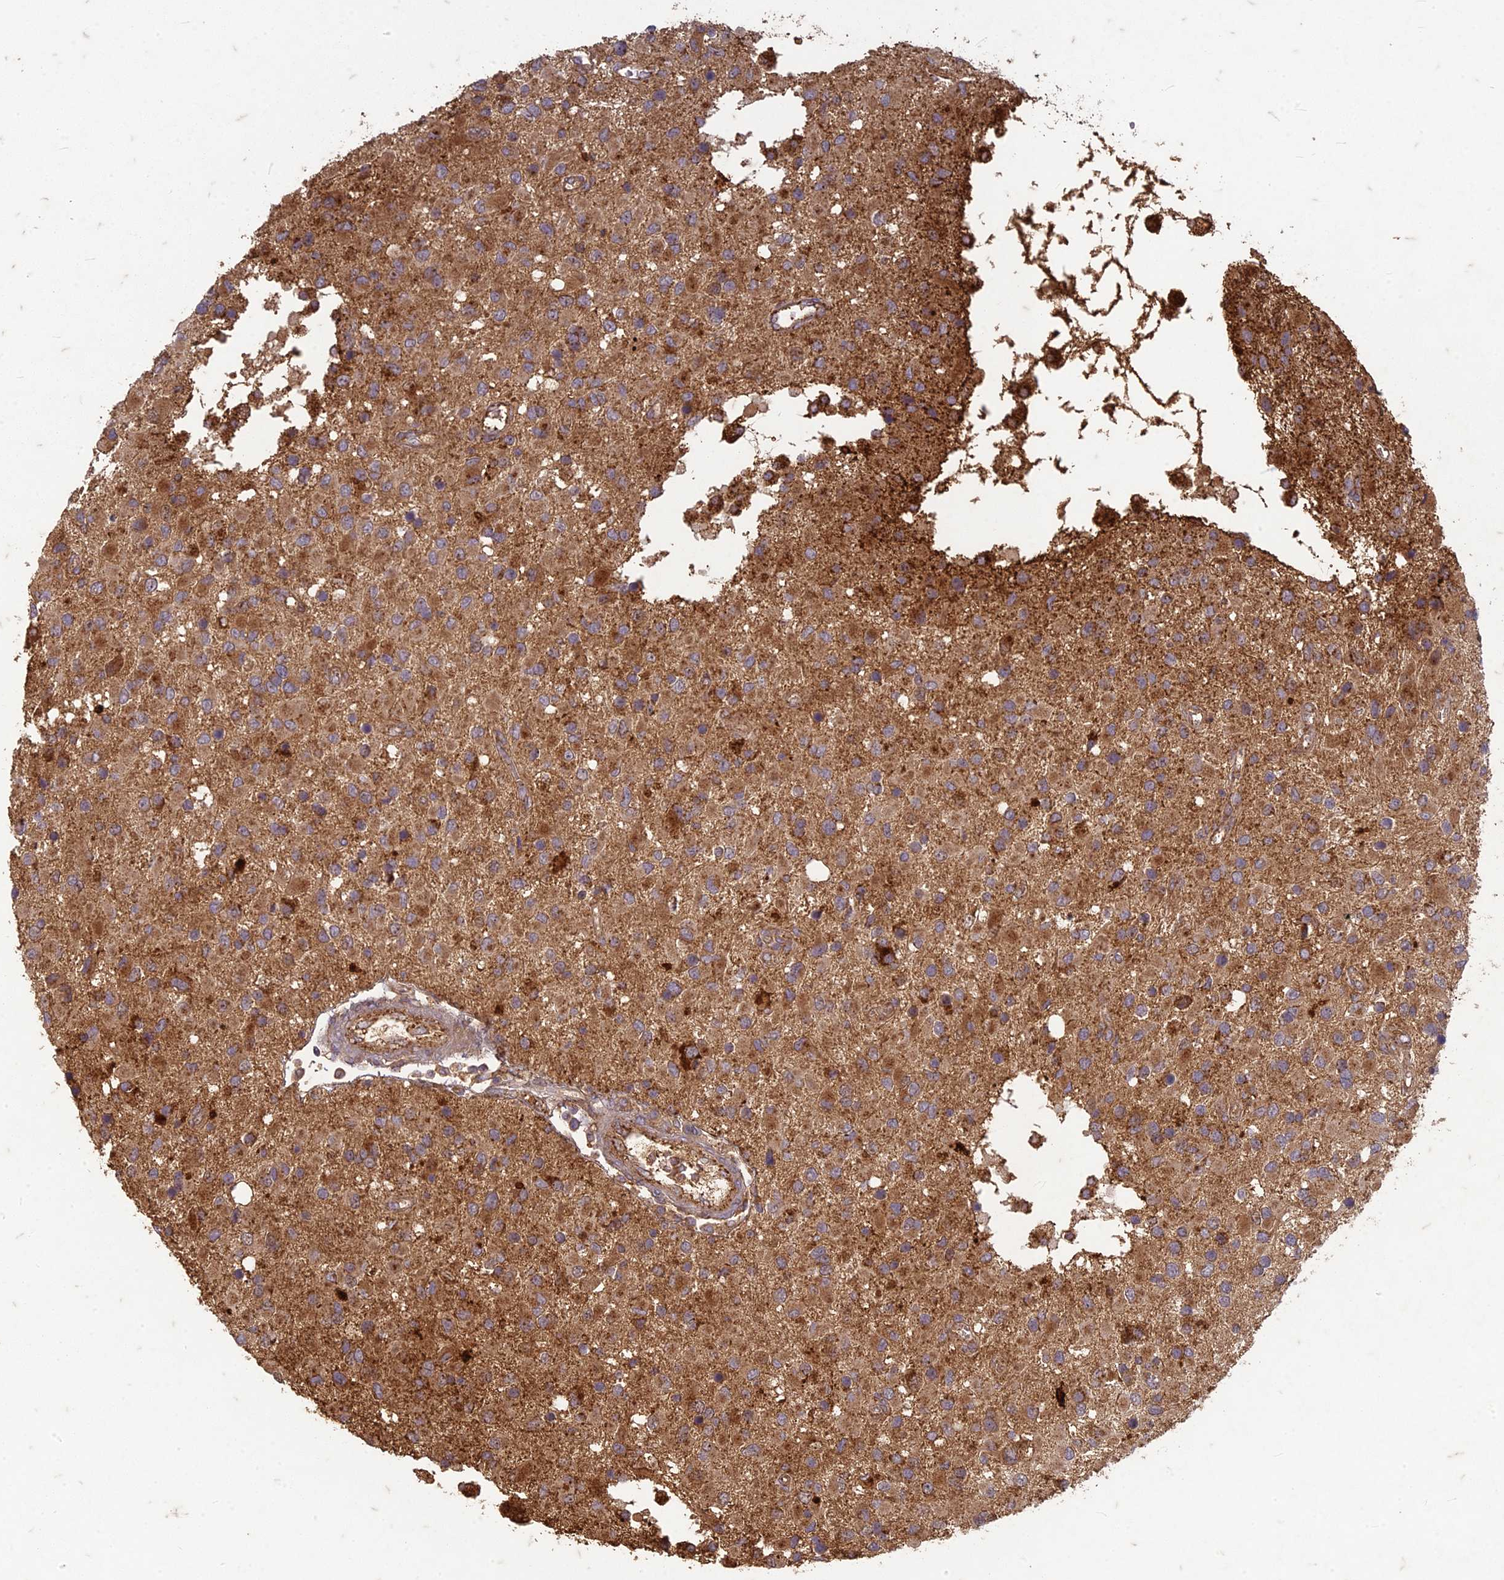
{"staining": {"intensity": "moderate", "quantity": "25%-75%", "location": "cytoplasmic/membranous"}, "tissue": "glioma", "cell_type": "Tumor cells", "image_type": "cancer", "snomed": [{"axis": "morphology", "description": "Glioma, malignant, High grade"}, {"axis": "topography", "description": "Brain"}], "caption": "High-power microscopy captured an immunohistochemistry micrograph of high-grade glioma (malignant), revealing moderate cytoplasmic/membranous positivity in about 25%-75% of tumor cells.", "gene": "TCF25", "patient": {"sex": "male", "age": 53}}